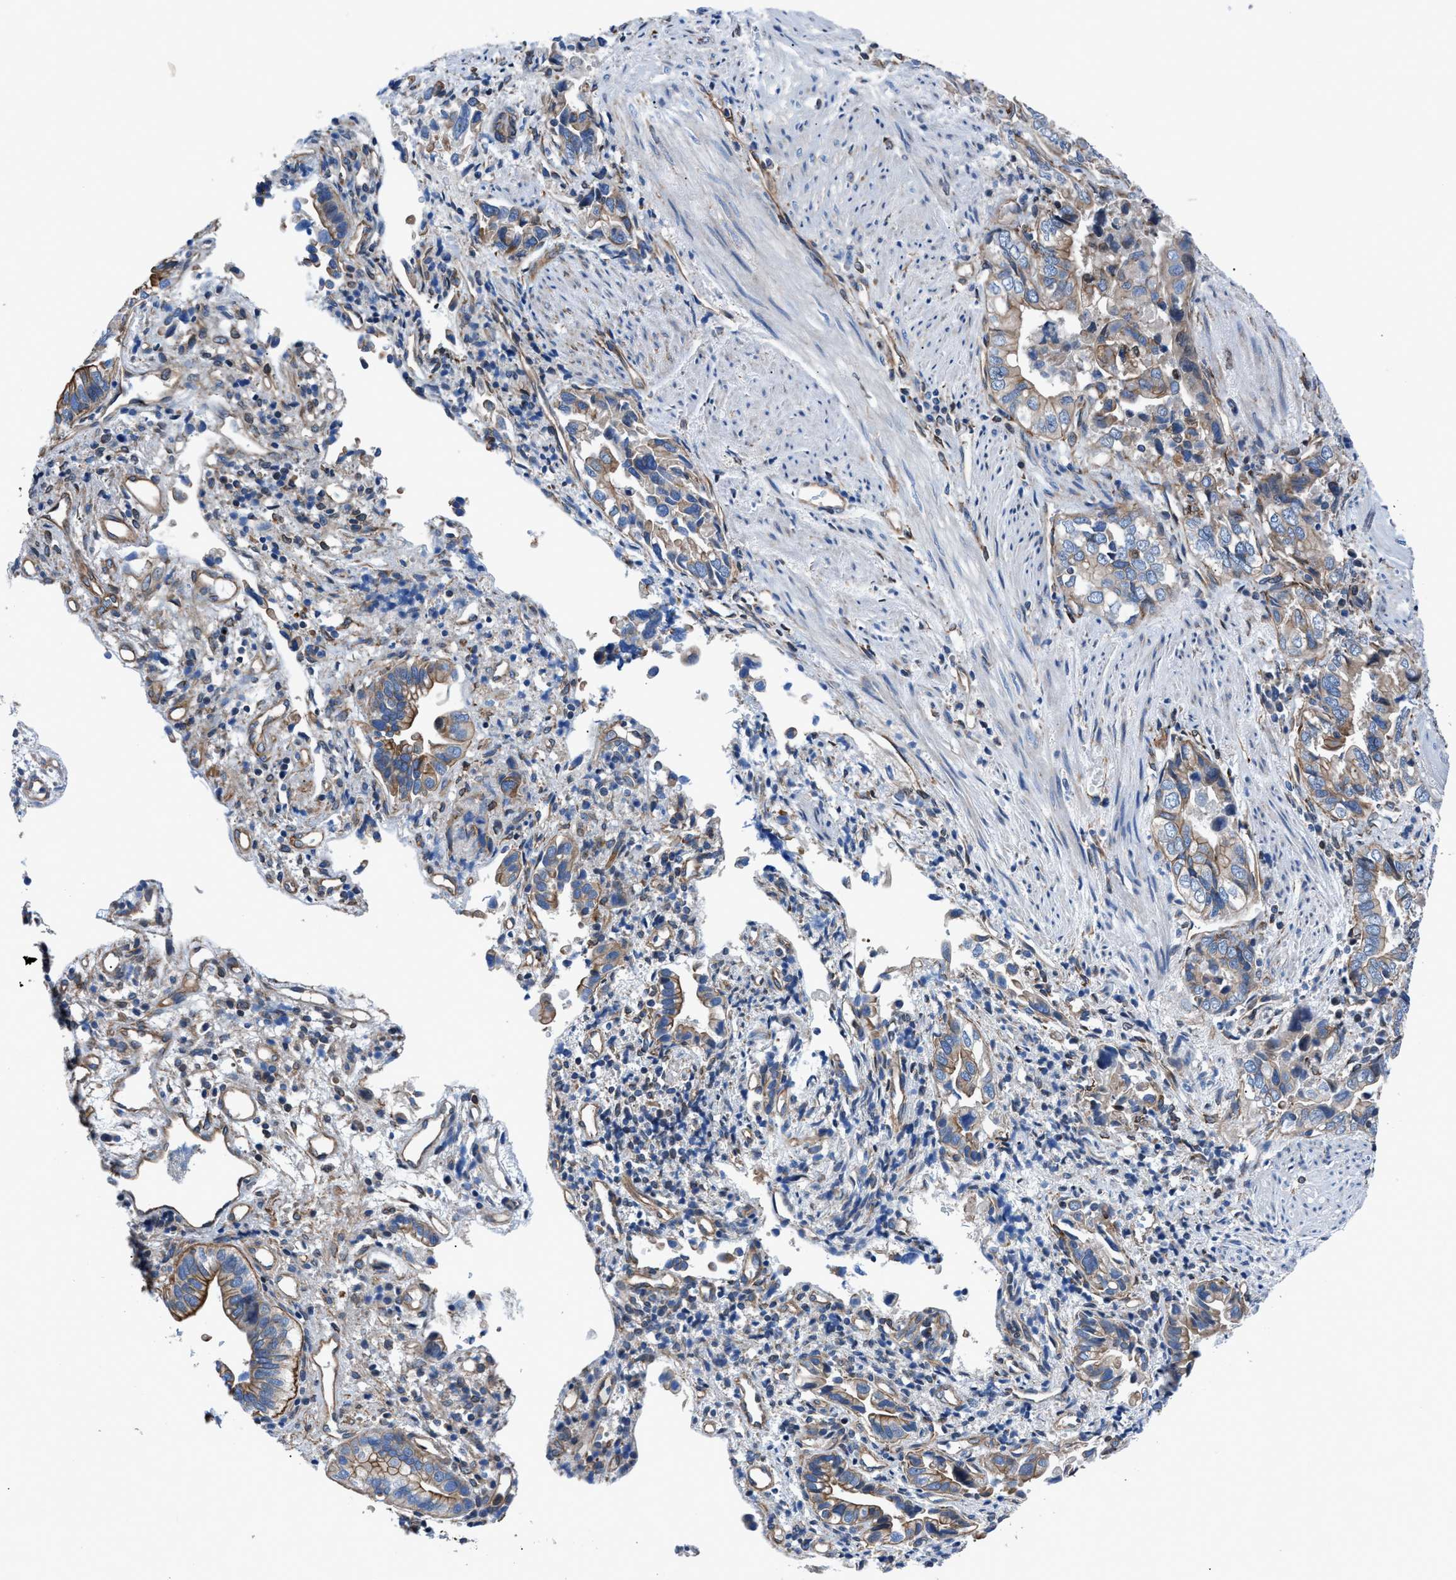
{"staining": {"intensity": "weak", "quantity": ">75%", "location": "cytoplasmic/membranous"}, "tissue": "liver cancer", "cell_type": "Tumor cells", "image_type": "cancer", "snomed": [{"axis": "morphology", "description": "Cholangiocarcinoma"}, {"axis": "topography", "description": "Liver"}], "caption": "Immunohistochemistry (DAB (3,3'-diaminobenzidine)) staining of liver cancer (cholangiocarcinoma) demonstrates weak cytoplasmic/membranous protein expression in approximately >75% of tumor cells.", "gene": "DMAC1", "patient": {"sex": "female", "age": 79}}